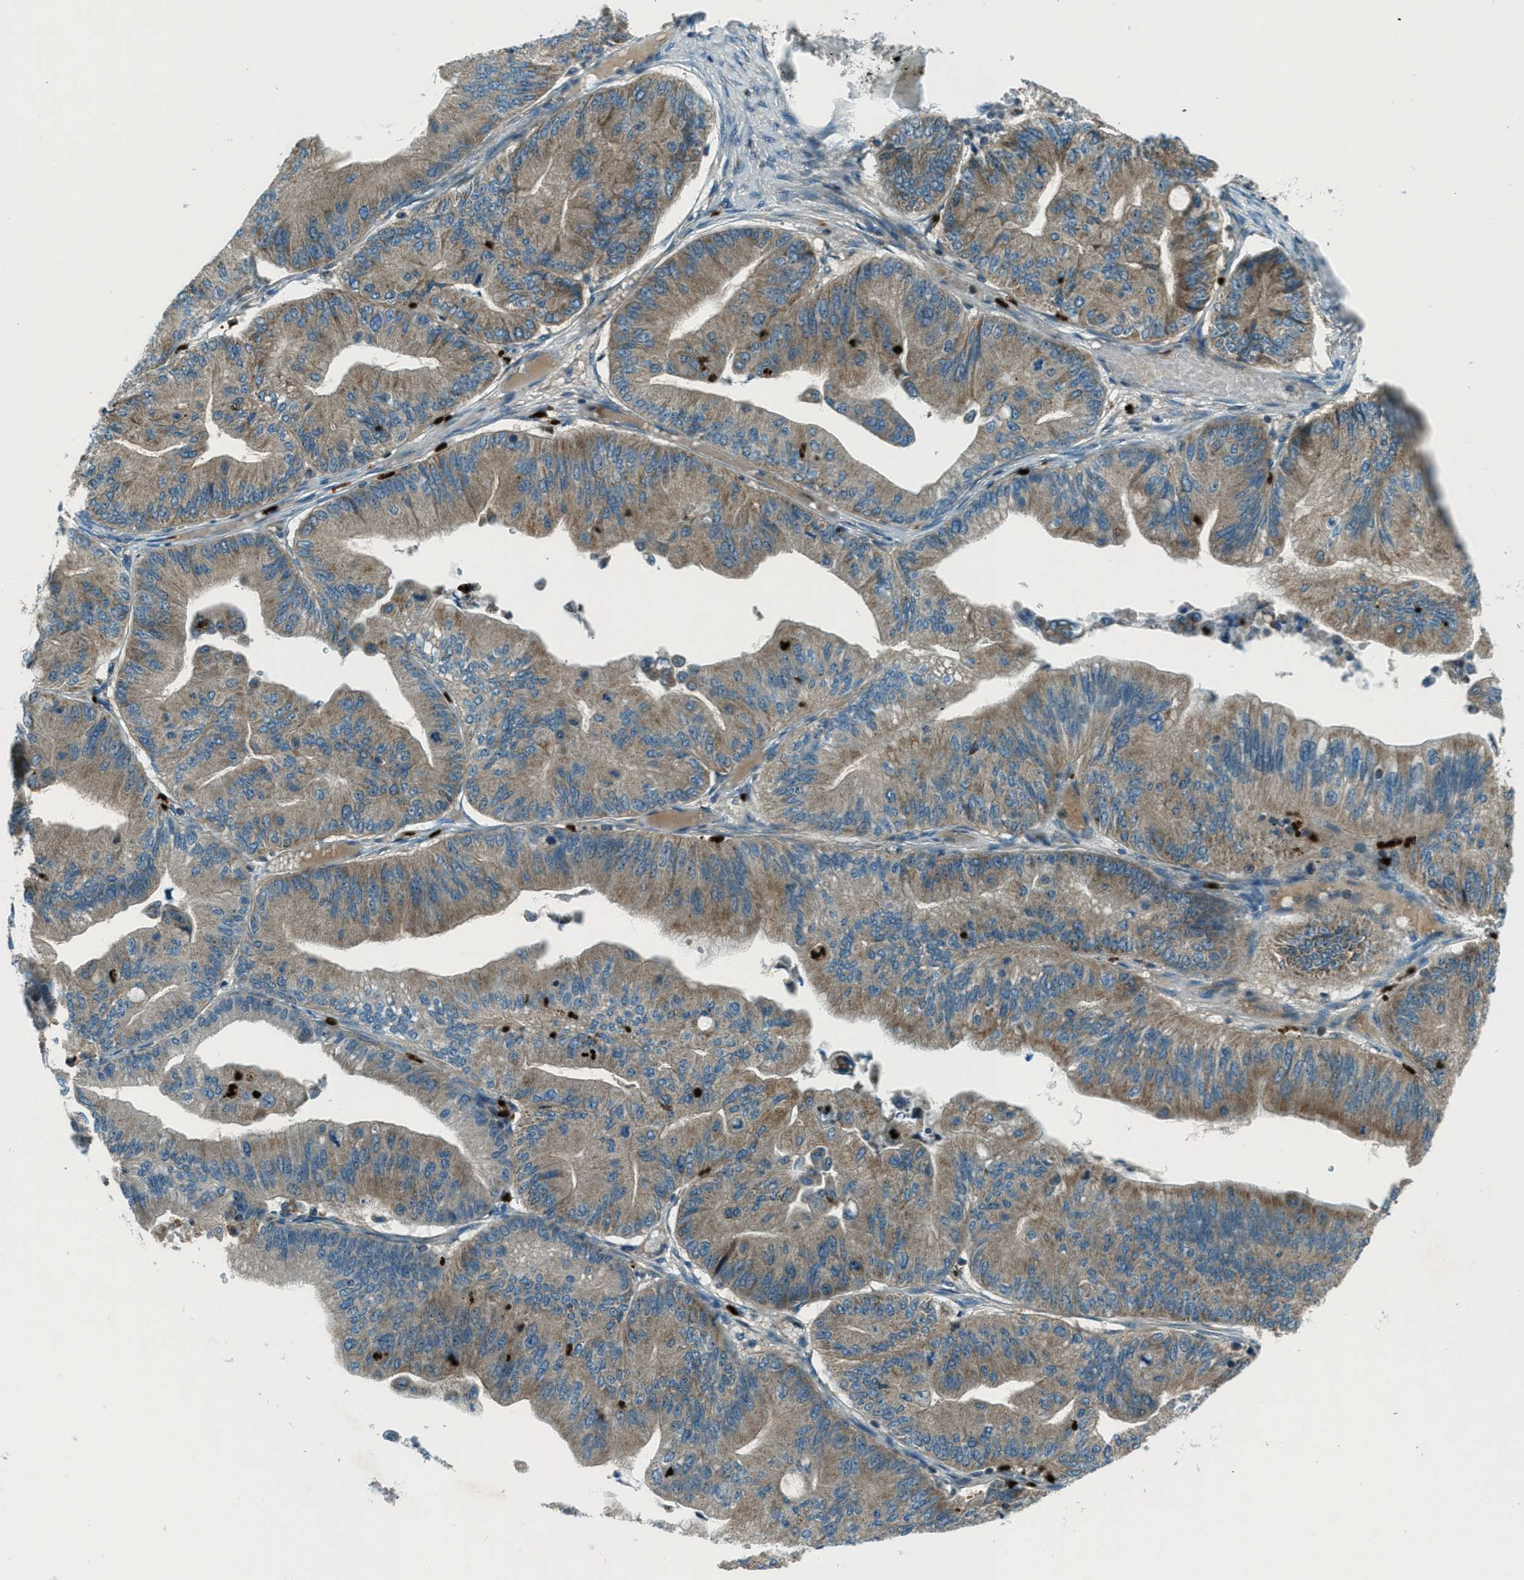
{"staining": {"intensity": "moderate", "quantity": ">75%", "location": "cytoplasmic/membranous"}, "tissue": "ovarian cancer", "cell_type": "Tumor cells", "image_type": "cancer", "snomed": [{"axis": "morphology", "description": "Cystadenocarcinoma, mucinous, NOS"}, {"axis": "topography", "description": "Ovary"}], "caption": "A medium amount of moderate cytoplasmic/membranous expression is present in about >75% of tumor cells in ovarian cancer tissue. (brown staining indicates protein expression, while blue staining denotes nuclei).", "gene": "FAR1", "patient": {"sex": "female", "age": 61}}